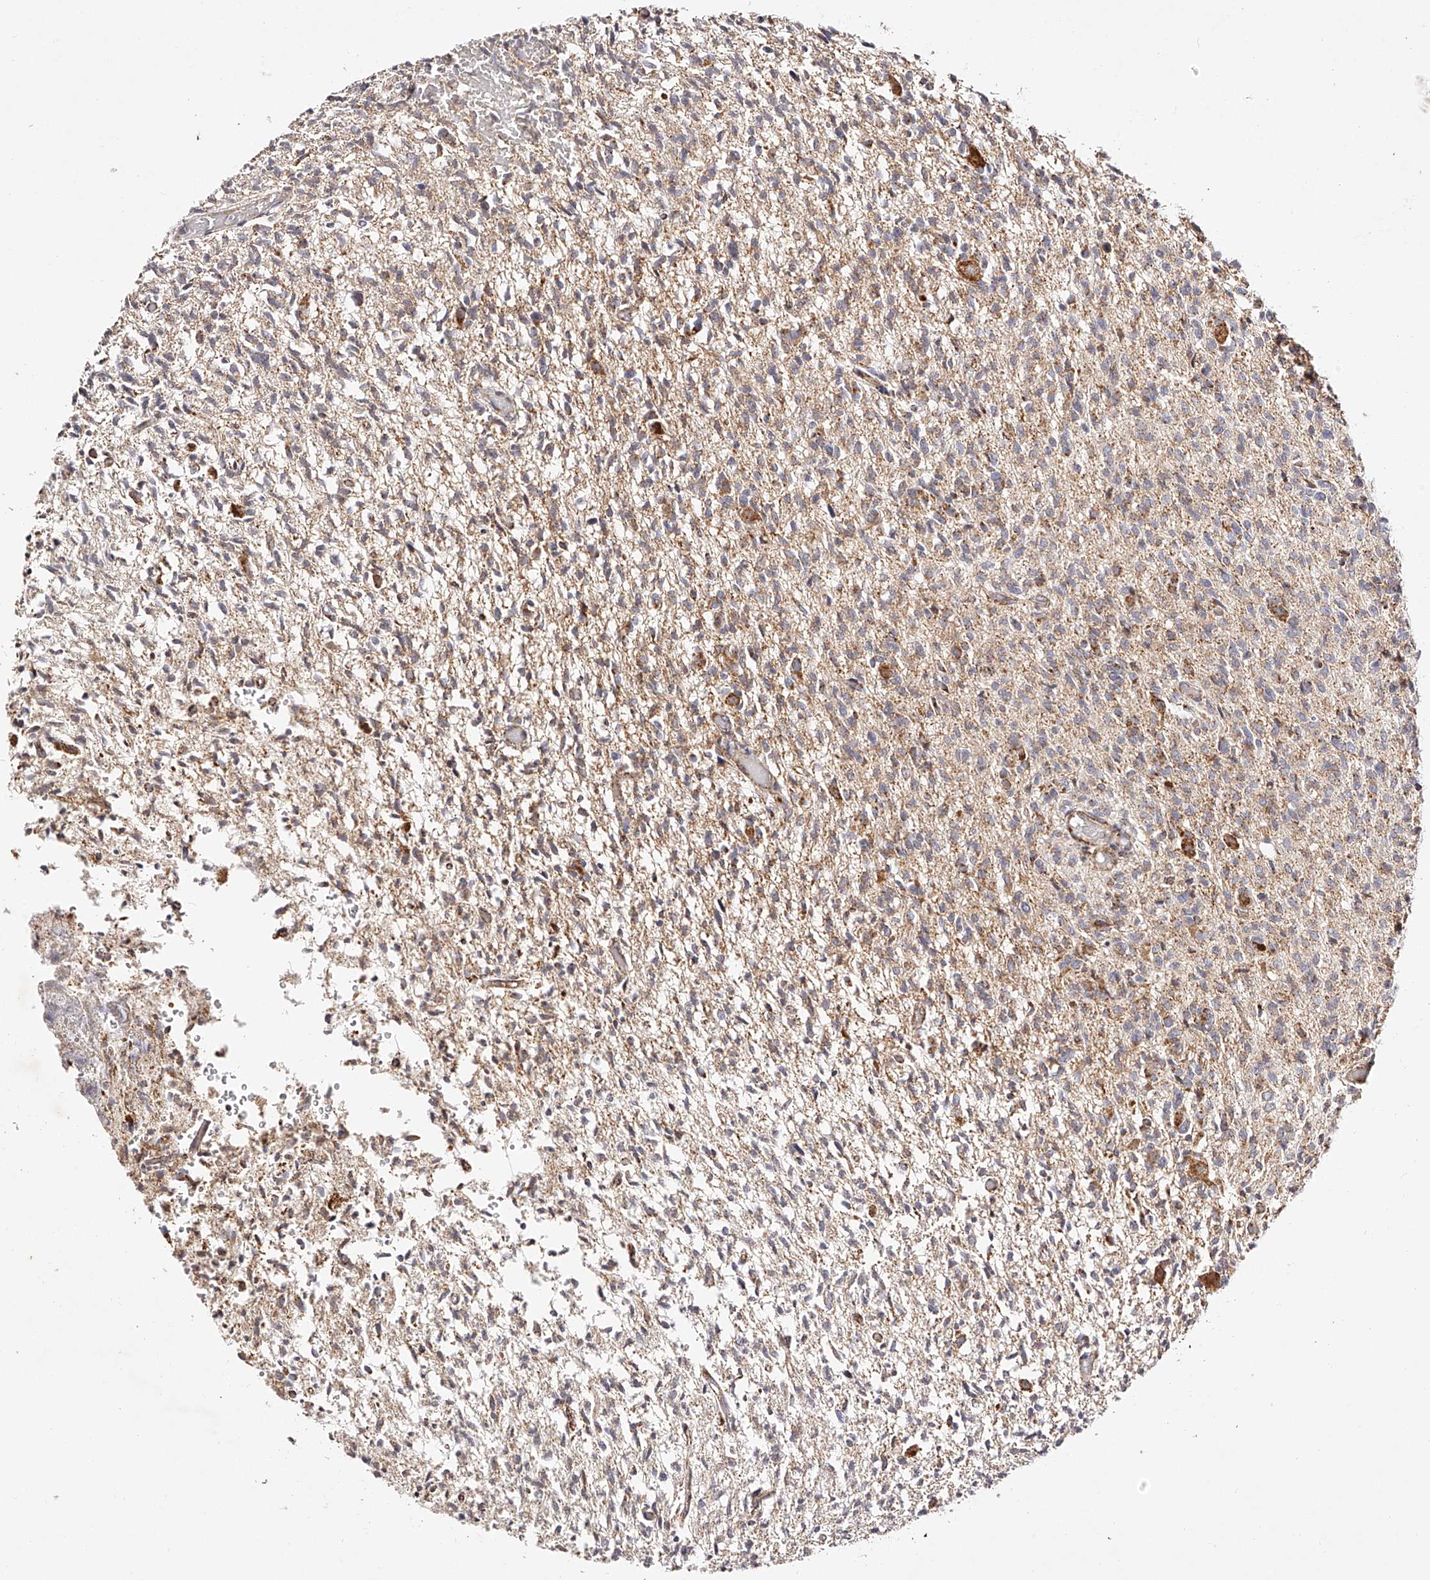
{"staining": {"intensity": "moderate", "quantity": "<25%", "location": "cytoplasmic/membranous"}, "tissue": "glioma", "cell_type": "Tumor cells", "image_type": "cancer", "snomed": [{"axis": "morphology", "description": "Glioma, malignant, High grade"}, {"axis": "topography", "description": "Brain"}], "caption": "High-grade glioma (malignant) stained for a protein (brown) exhibits moderate cytoplasmic/membranous positive staining in about <25% of tumor cells.", "gene": "NDUFV3", "patient": {"sex": "female", "age": 57}}